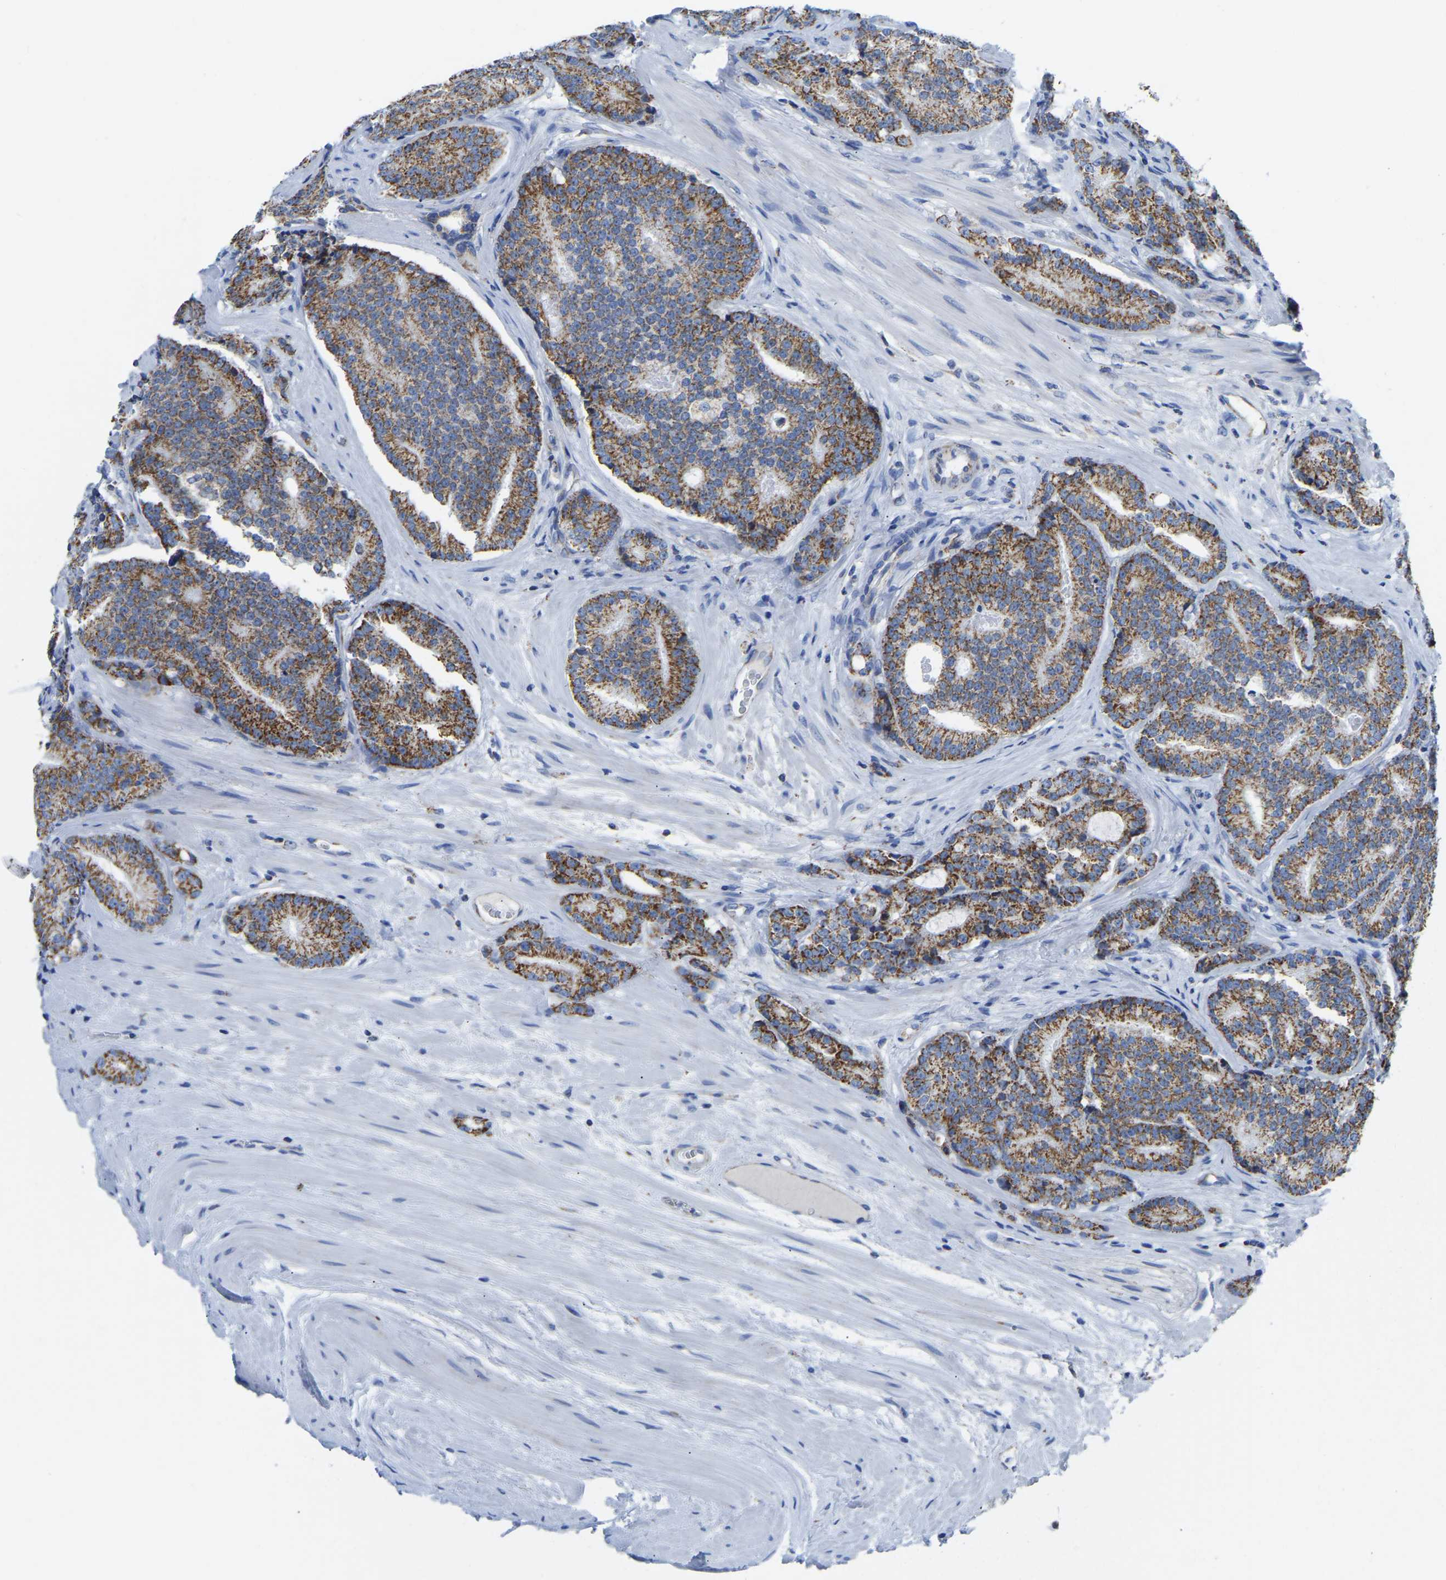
{"staining": {"intensity": "strong", "quantity": "25%-75%", "location": "cytoplasmic/membranous"}, "tissue": "prostate cancer", "cell_type": "Tumor cells", "image_type": "cancer", "snomed": [{"axis": "morphology", "description": "Adenocarcinoma, High grade"}, {"axis": "topography", "description": "Prostate"}], "caption": "Human prostate cancer (adenocarcinoma (high-grade)) stained for a protein (brown) demonstrates strong cytoplasmic/membranous positive expression in about 25%-75% of tumor cells.", "gene": "ETFA", "patient": {"sex": "male", "age": 61}}